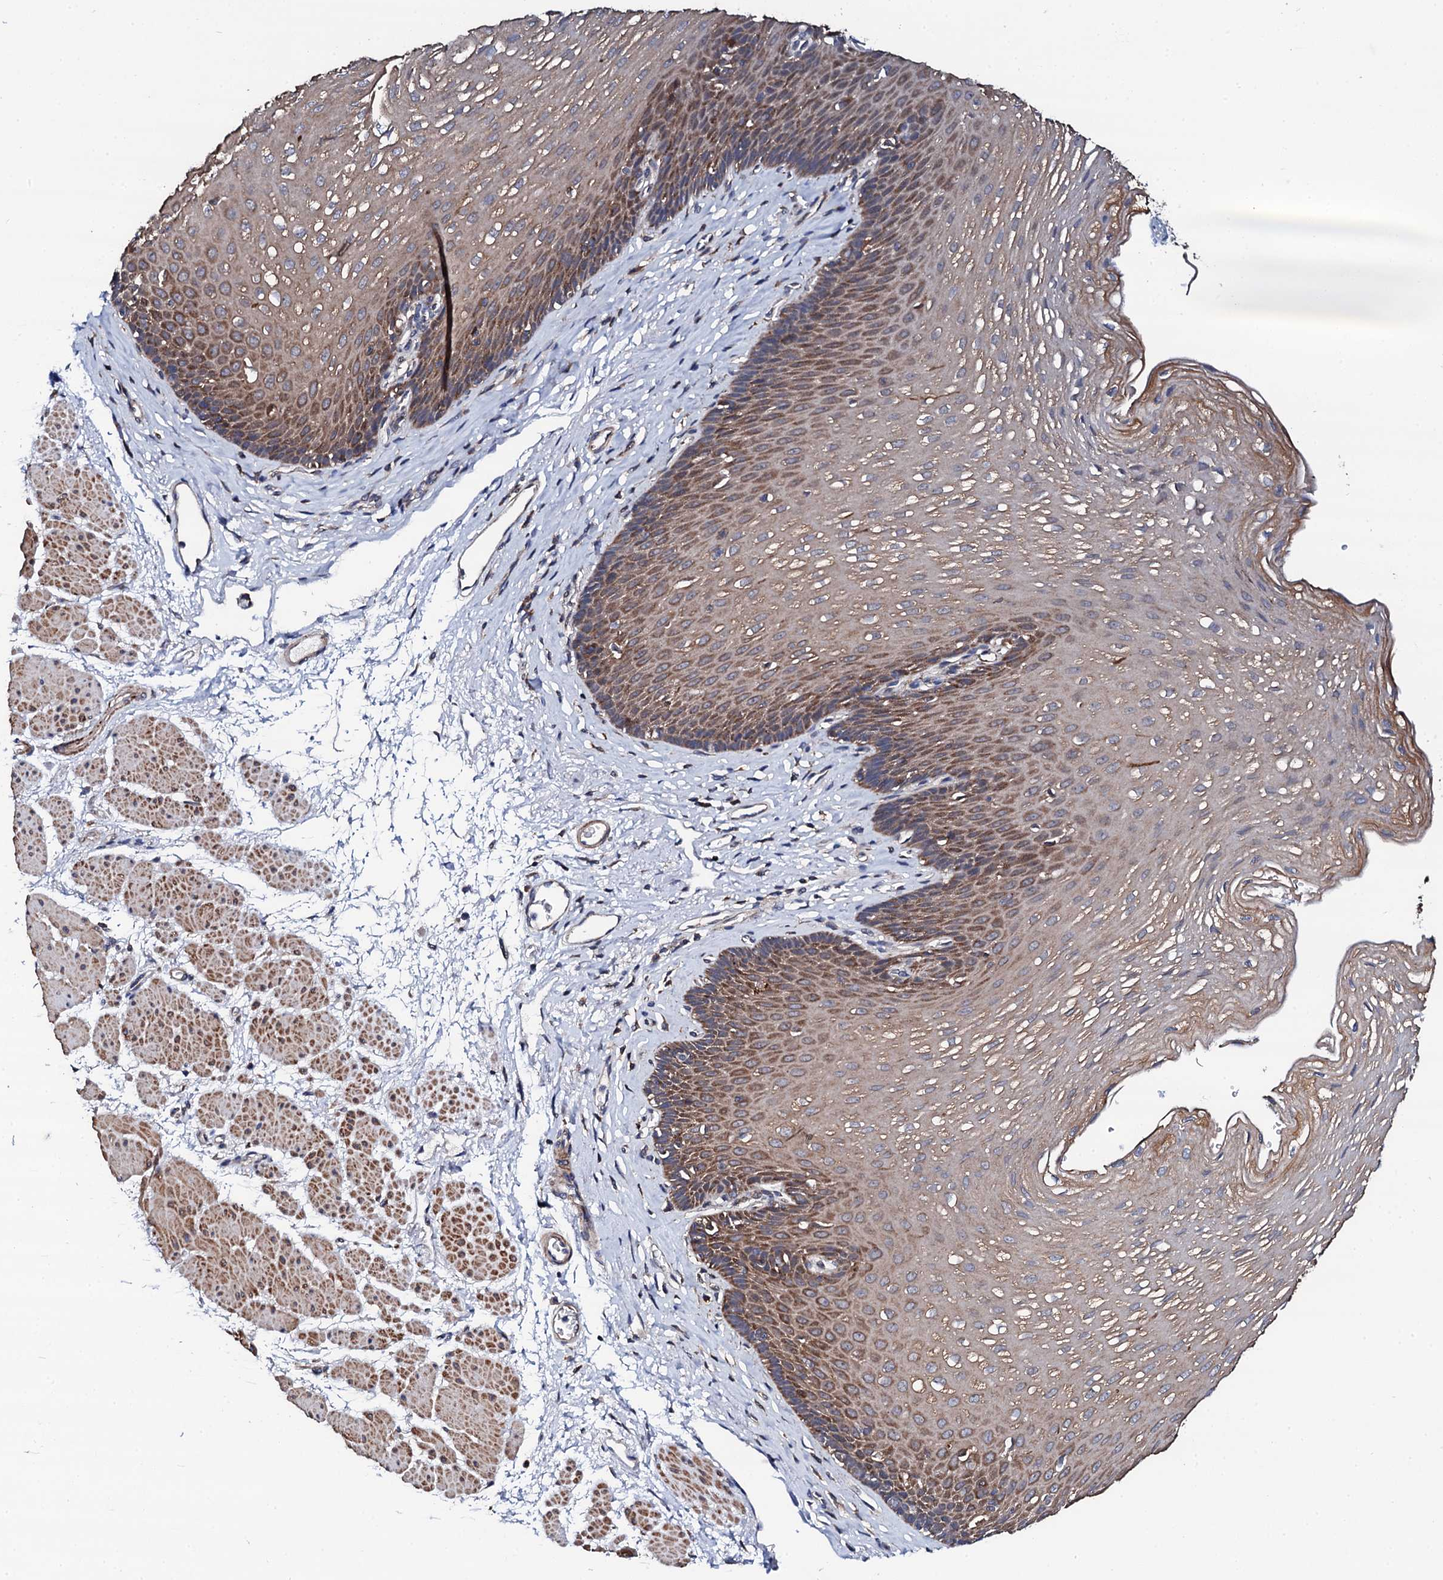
{"staining": {"intensity": "moderate", "quantity": ">75%", "location": "cytoplasmic/membranous"}, "tissue": "esophagus", "cell_type": "Squamous epithelial cells", "image_type": "normal", "snomed": [{"axis": "morphology", "description": "Normal tissue, NOS"}, {"axis": "topography", "description": "Esophagus"}], "caption": "Immunohistochemistry photomicrograph of normal esophagus: esophagus stained using immunohistochemistry shows medium levels of moderate protein expression localized specifically in the cytoplasmic/membranous of squamous epithelial cells, appearing as a cytoplasmic/membranous brown color.", "gene": "COG4", "patient": {"sex": "female", "age": 66}}